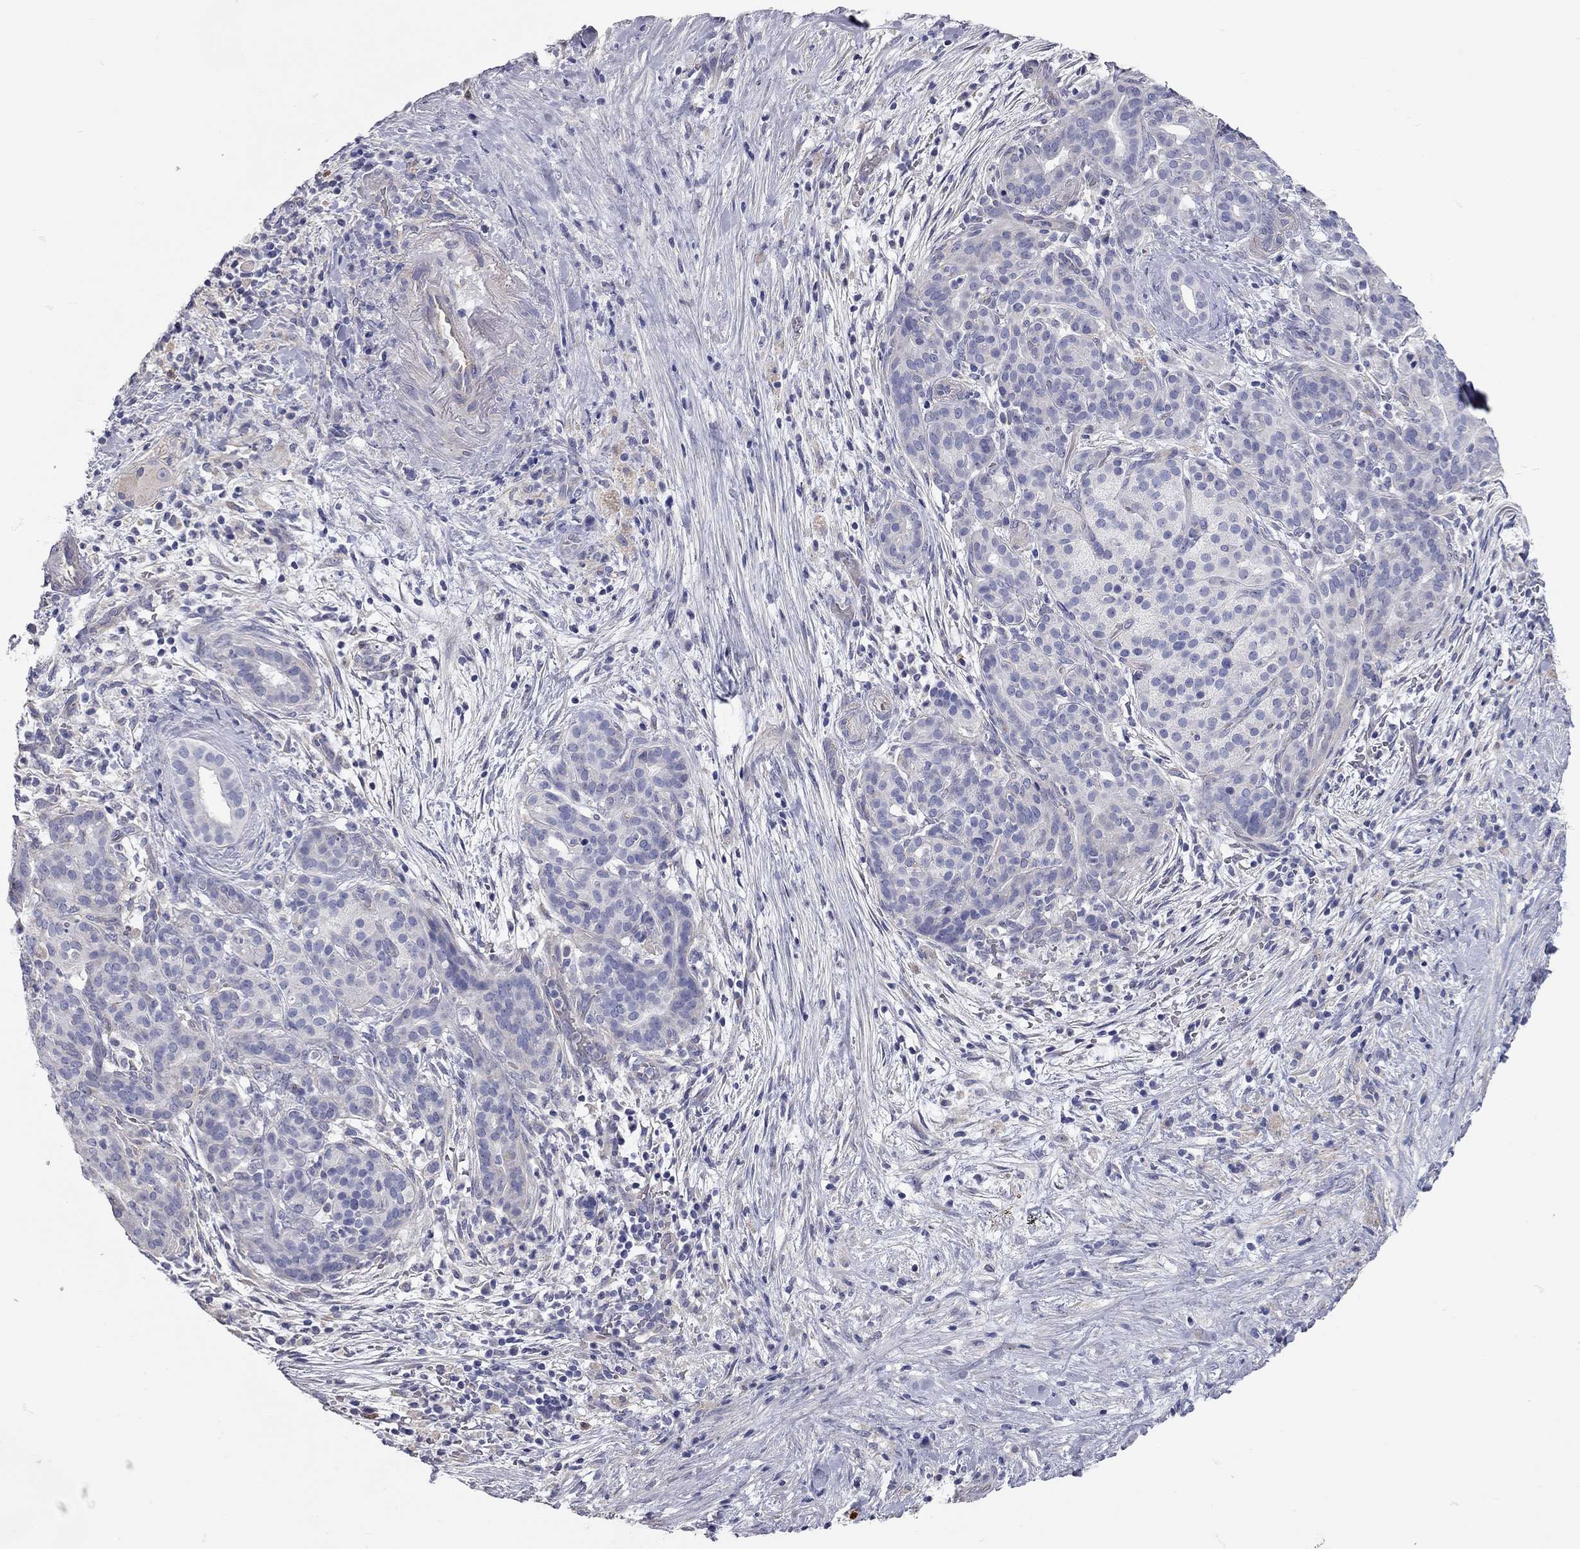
{"staining": {"intensity": "negative", "quantity": "none", "location": "none"}, "tissue": "pancreatic cancer", "cell_type": "Tumor cells", "image_type": "cancer", "snomed": [{"axis": "morphology", "description": "Adenocarcinoma, NOS"}, {"axis": "topography", "description": "Pancreas"}], "caption": "This is a histopathology image of immunohistochemistry (IHC) staining of pancreatic cancer (adenocarcinoma), which shows no positivity in tumor cells. (DAB (3,3'-diaminobenzidine) immunohistochemistry, high magnification).", "gene": "C10orf90", "patient": {"sex": "male", "age": 44}}